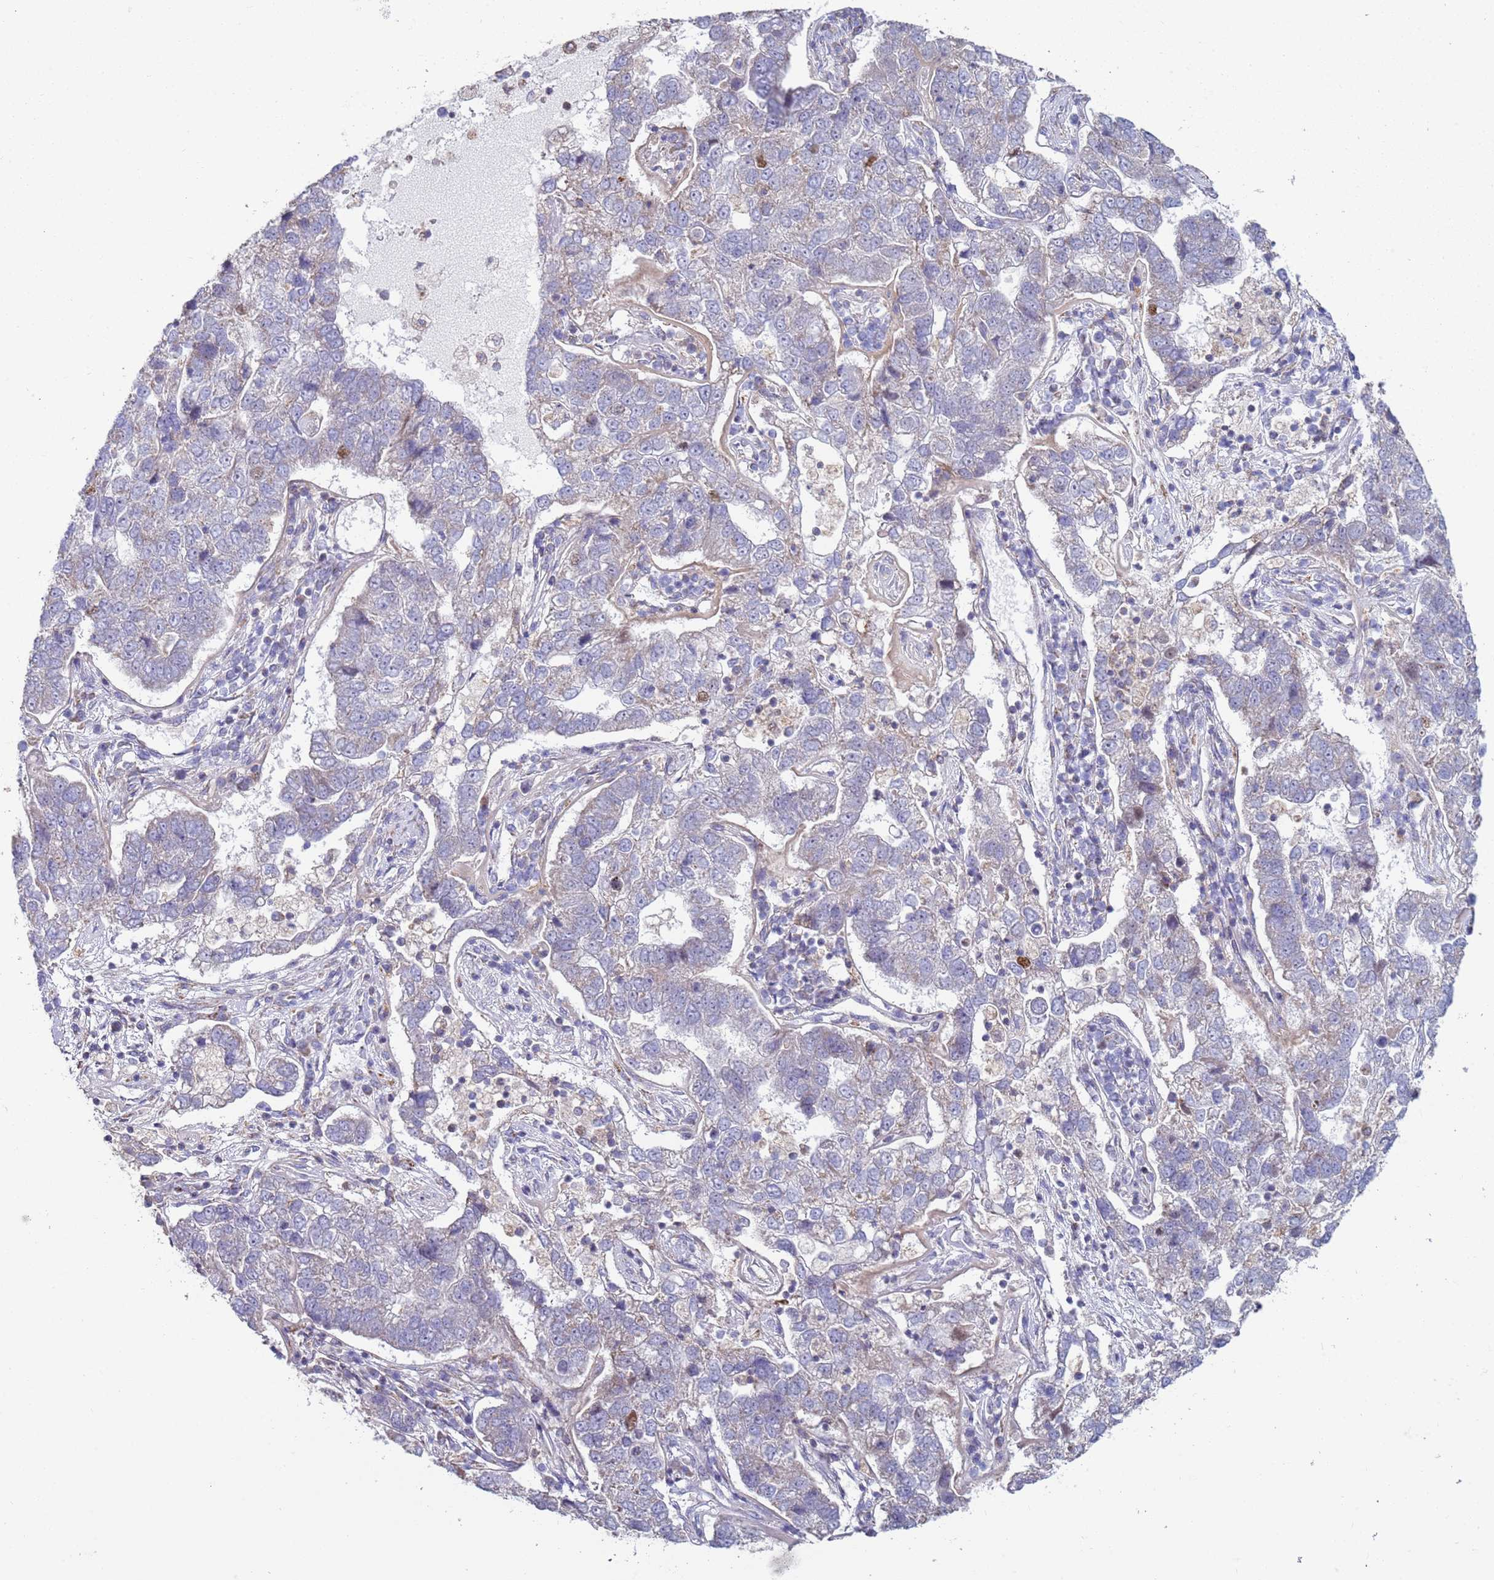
{"staining": {"intensity": "negative", "quantity": "none", "location": "none"}, "tissue": "pancreatic cancer", "cell_type": "Tumor cells", "image_type": "cancer", "snomed": [{"axis": "morphology", "description": "Adenocarcinoma, NOS"}, {"axis": "topography", "description": "Pancreas"}], "caption": "Tumor cells show no significant protein staining in adenocarcinoma (pancreatic).", "gene": "DIP2B", "patient": {"sex": "female", "age": 61}}